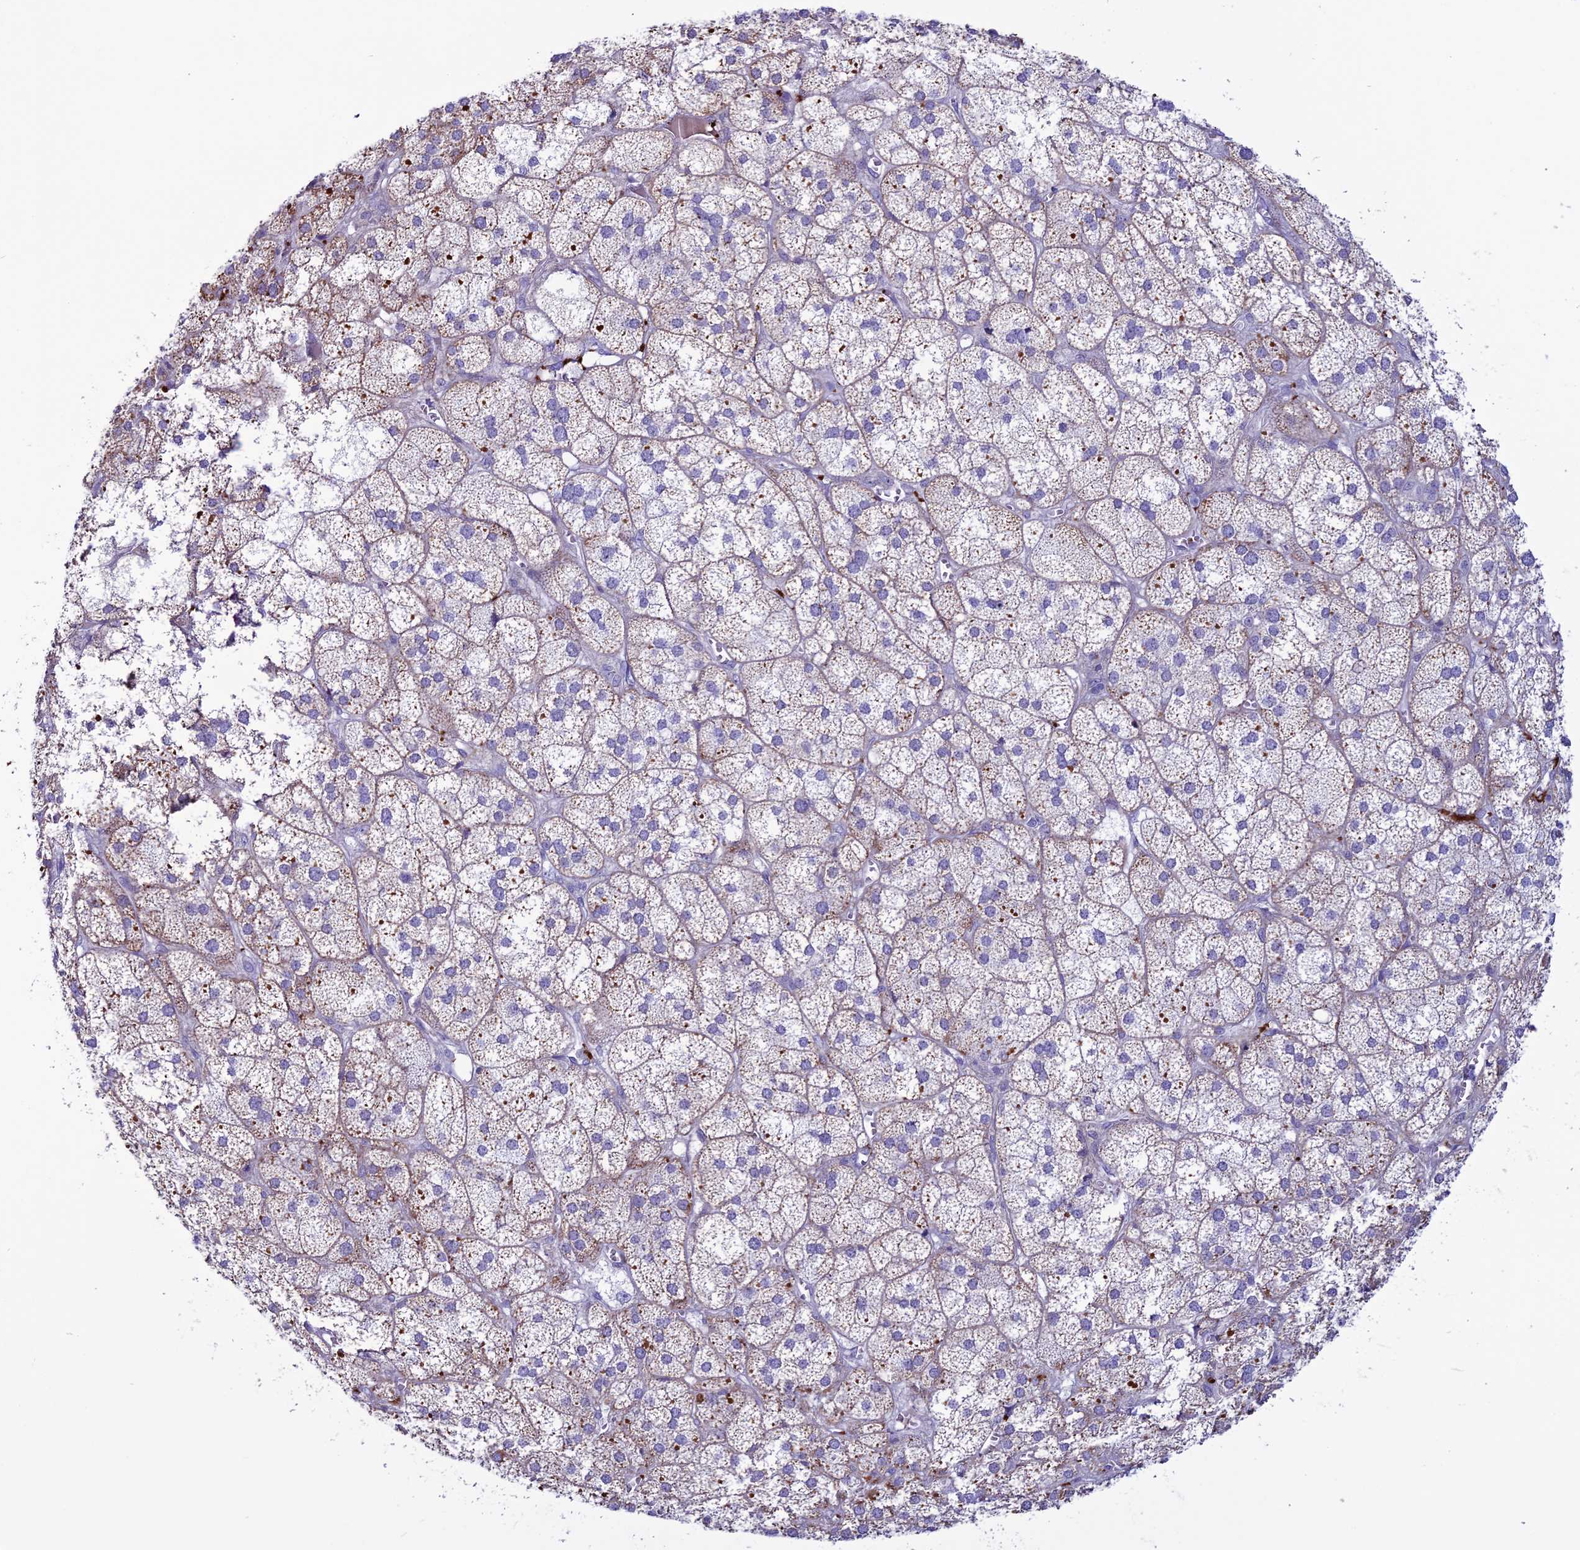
{"staining": {"intensity": "moderate", "quantity": "25%-75%", "location": "cytoplasmic/membranous"}, "tissue": "adrenal gland", "cell_type": "Glandular cells", "image_type": "normal", "snomed": [{"axis": "morphology", "description": "Normal tissue, NOS"}, {"axis": "topography", "description": "Adrenal gland"}], "caption": "An image of human adrenal gland stained for a protein demonstrates moderate cytoplasmic/membranous brown staining in glandular cells. (Stains: DAB (3,3'-diaminobenzidine) in brown, nuclei in blue, Microscopy: brightfield microscopy at high magnification).", "gene": "C21orf140", "patient": {"sex": "female", "age": 61}}